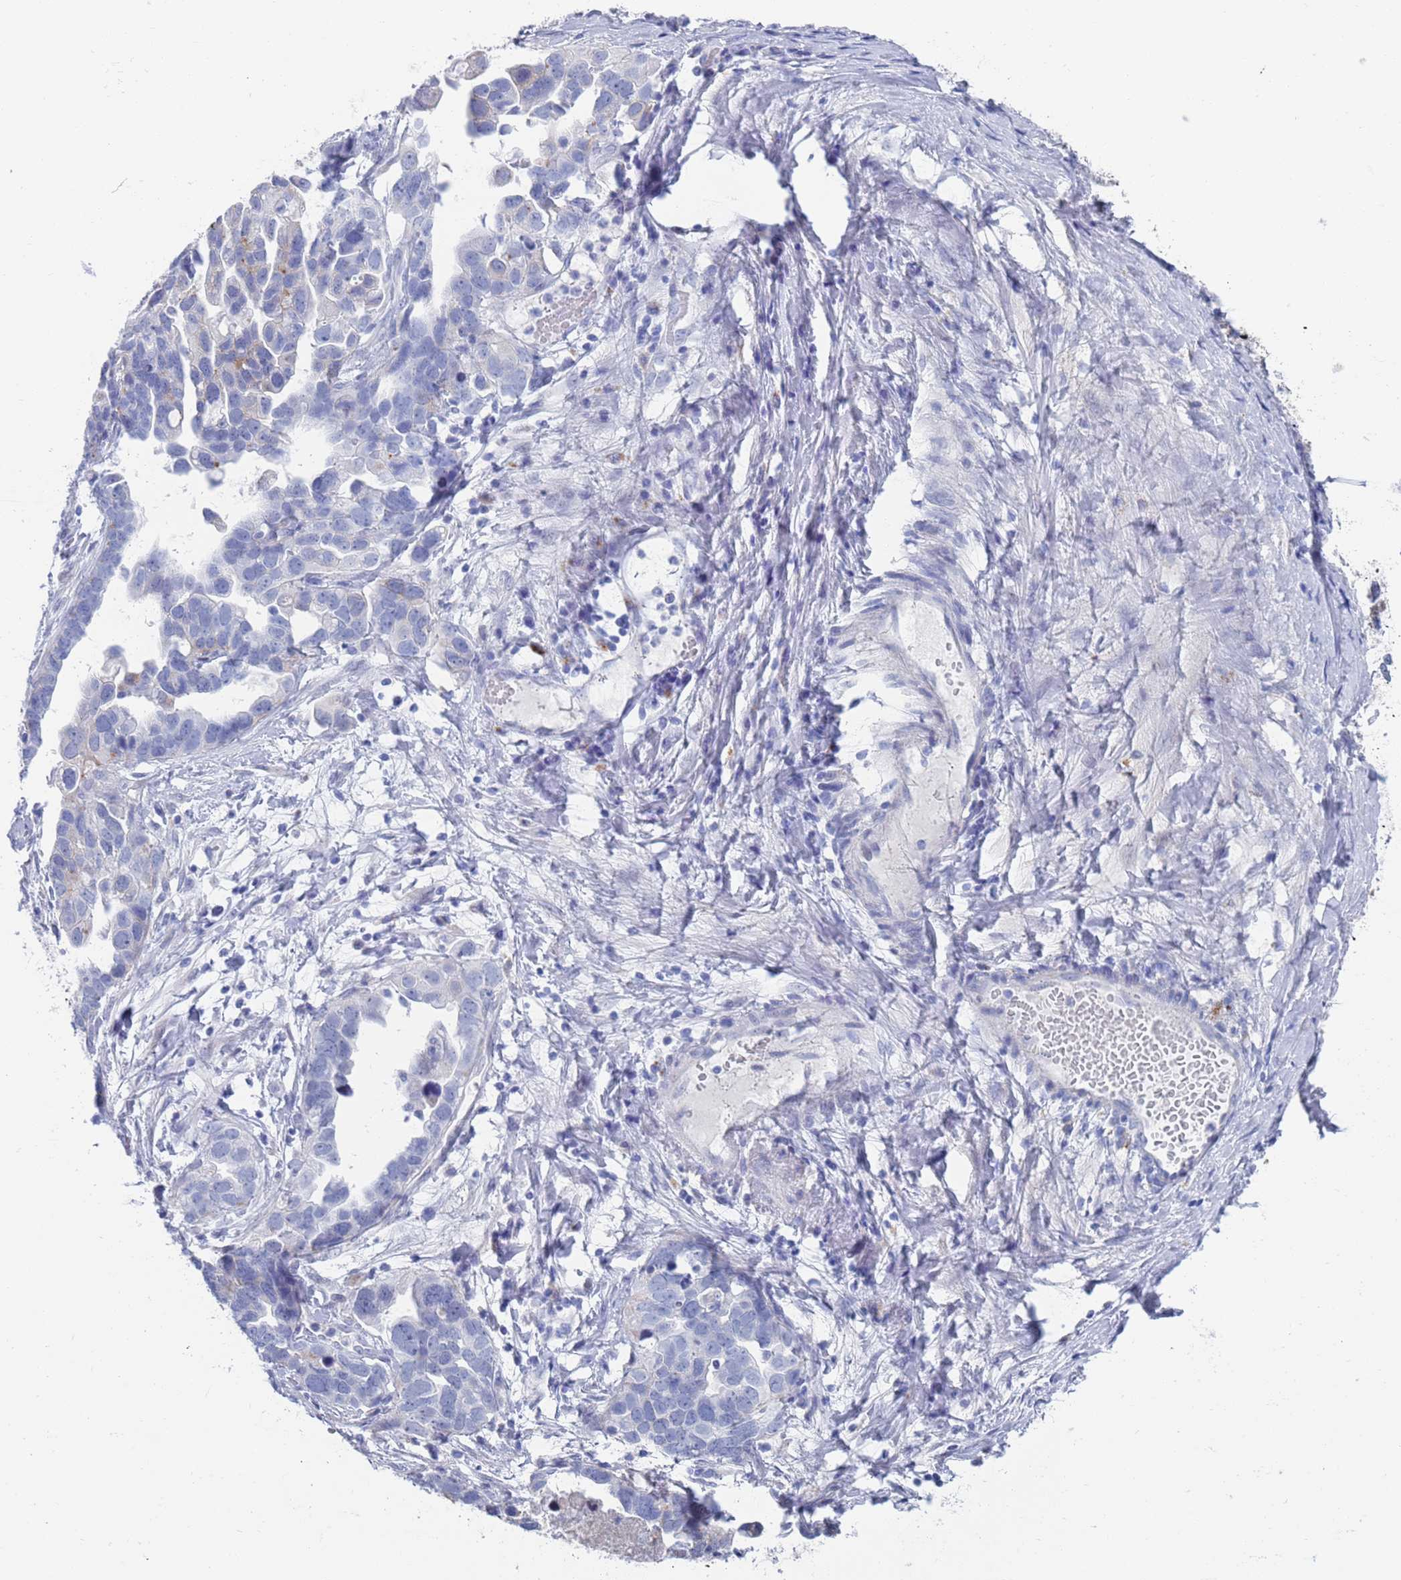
{"staining": {"intensity": "negative", "quantity": "none", "location": "none"}, "tissue": "ovarian cancer", "cell_type": "Tumor cells", "image_type": "cancer", "snomed": [{"axis": "morphology", "description": "Cystadenocarcinoma, serous, NOS"}, {"axis": "topography", "description": "Ovary"}], "caption": "Ovarian serous cystadenocarcinoma stained for a protein using IHC displays no expression tumor cells.", "gene": "FUCA1", "patient": {"sex": "female", "age": 54}}